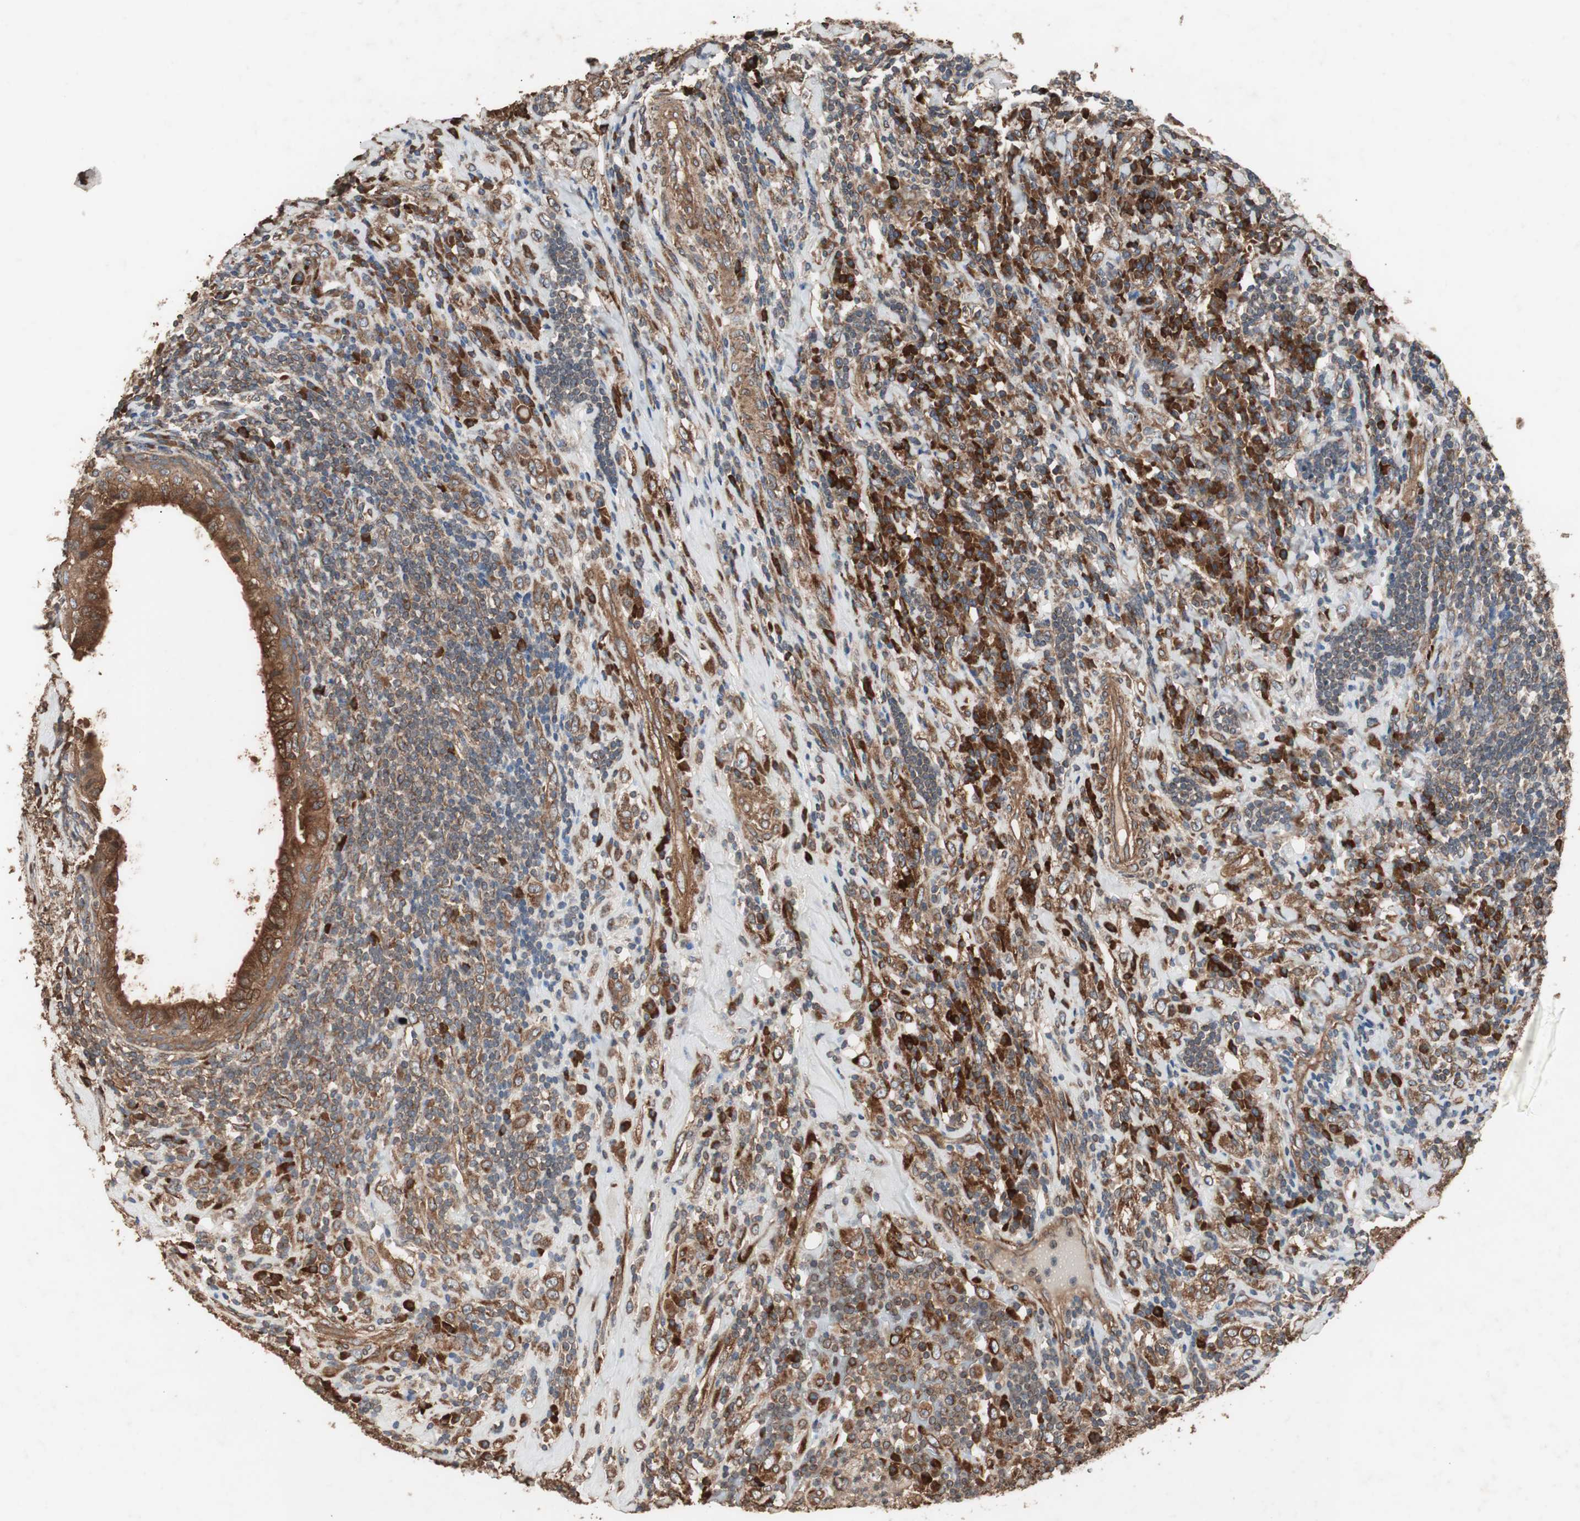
{"staining": {"intensity": "moderate", "quantity": ">75%", "location": "cytoplasmic/membranous"}, "tissue": "testis cancer", "cell_type": "Tumor cells", "image_type": "cancer", "snomed": [{"axis": "morphology", "description": "Necrosis, NOS"}, {"axis": "morphology", "description": "Carcinoma, Embryonal, NOS"}, {"axis": "topography", "description": "Testis"}], "caption": "Human embryonal carcinoma (testis) stained with a protein marker displays moderate staining in tumor cells.", "gene": "LZTS1", "patient": {"sex": "male", "age": 19}}